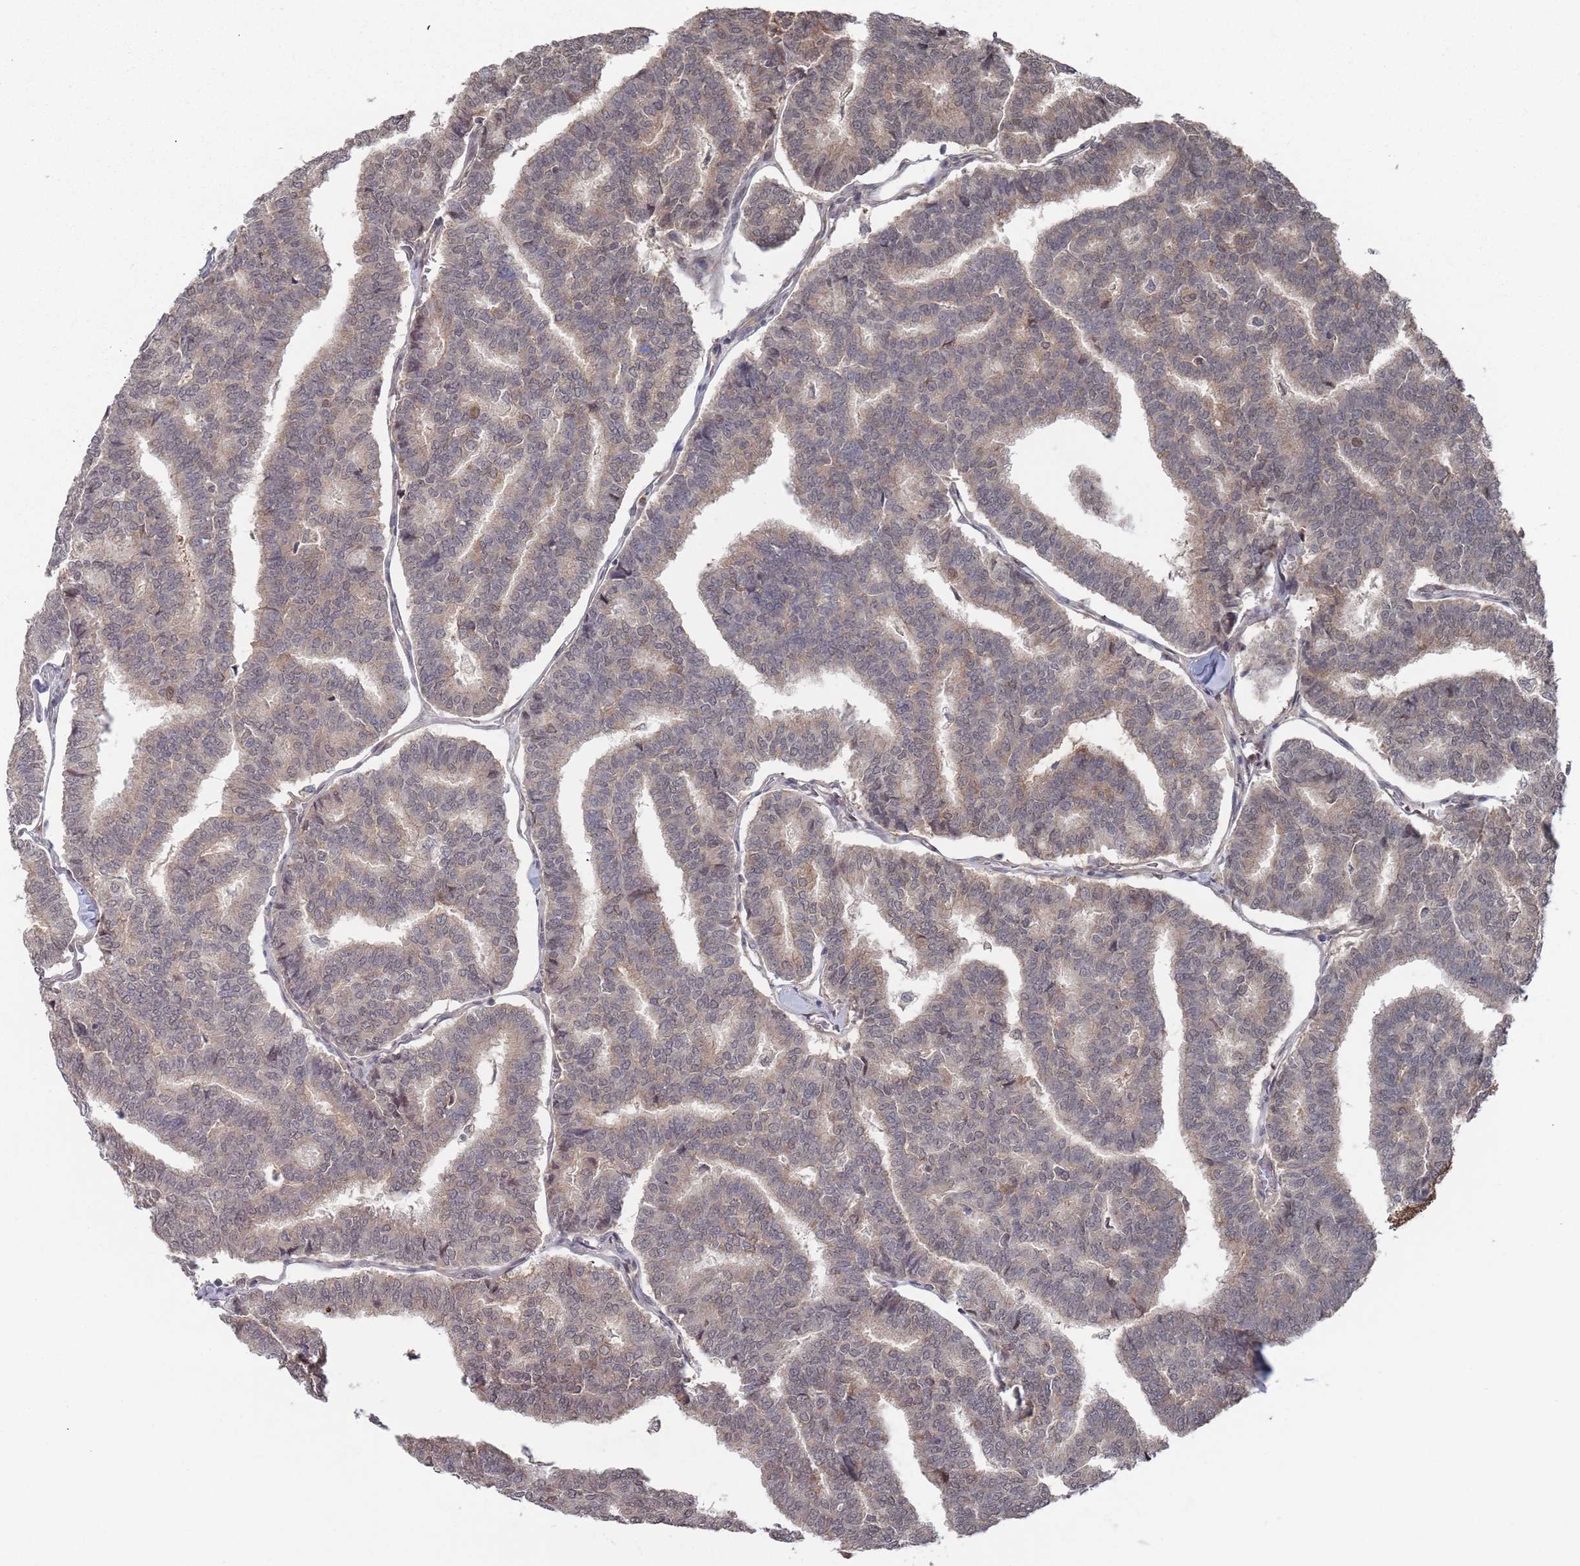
{"staining": {"intensity": "negative", "quantity": "none", "location": "none"}, "tissue": "thyroid cancer", "cell_type": "Tumor cells", "image_type": "cancer", "snomed": [{"axis": "morphology", "description": "Papillary adenocarcinoma, NOS"}, {"axis": "topography", "description": "Thyroid gland"}], "caption": "Papillary adenocarcinoma (thyroid) was stained to show a protein in brown. There is no significant staining in tumor cells. Nuclei are stained in blue.", "gene": "DGKD", "patient": {"sex": "female", "age": 35}}